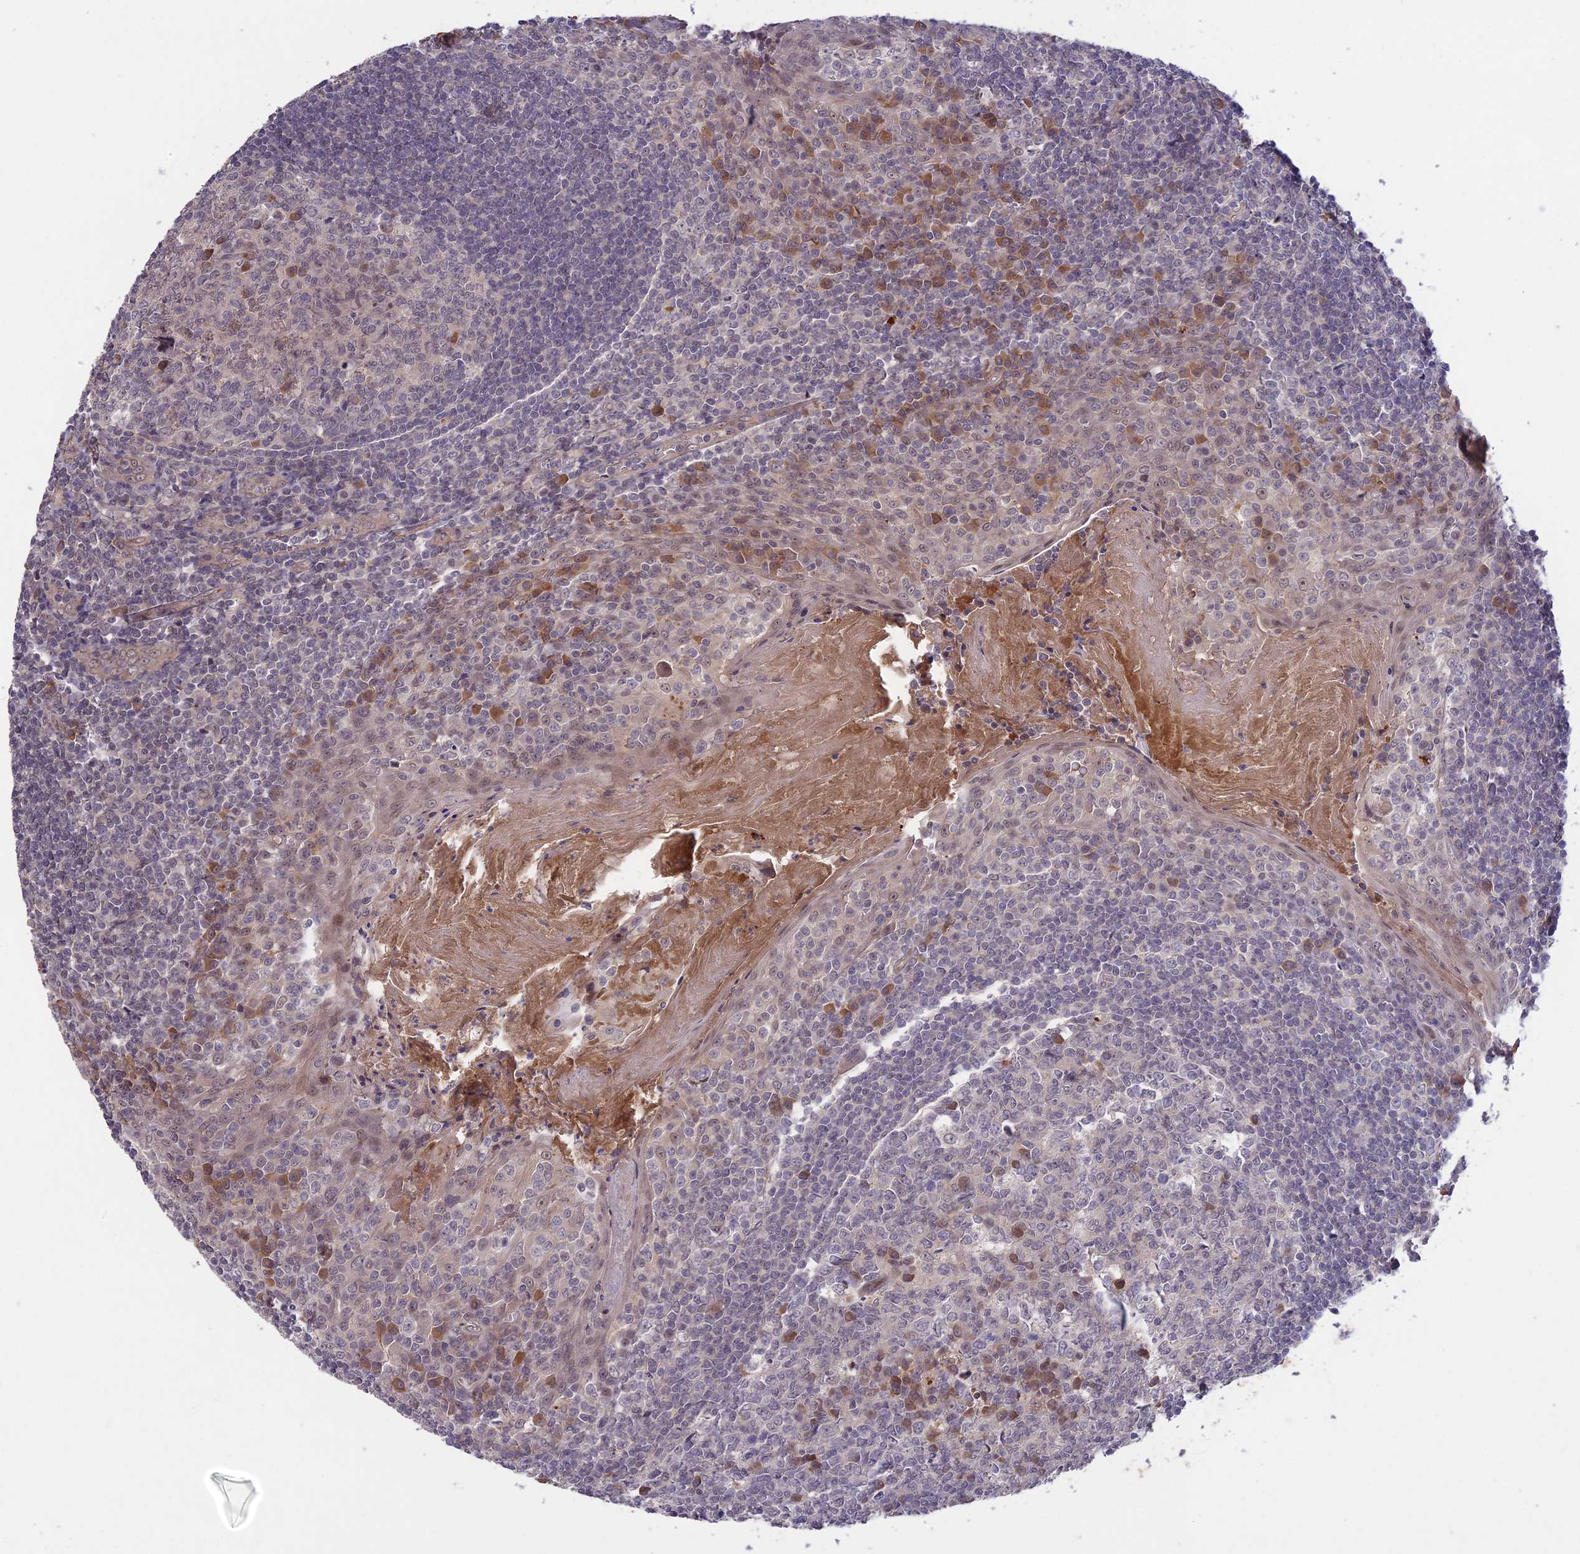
{"staining": {"intensity": "weak", "quantity": "<25%", "location": "cytoplasmic/membranous"}, "tissue": "tonsil", "cell_type": "Germinal center cells", "image_type": "normal", "snomed": [{"axis": "morphology", "description": "Normal tissue, NOS"}, {"axis": "topography", "description": "Tonsil"}], "caption": "Immunohistochemistry (IHC) histopathology image of normal human tonsil stained for a protein (brown), which reveals no positivity in germinal center cells. Nuclei are stained in blue.", "gene": "ADO", "patient": {"sex": "male", "age": 27}}